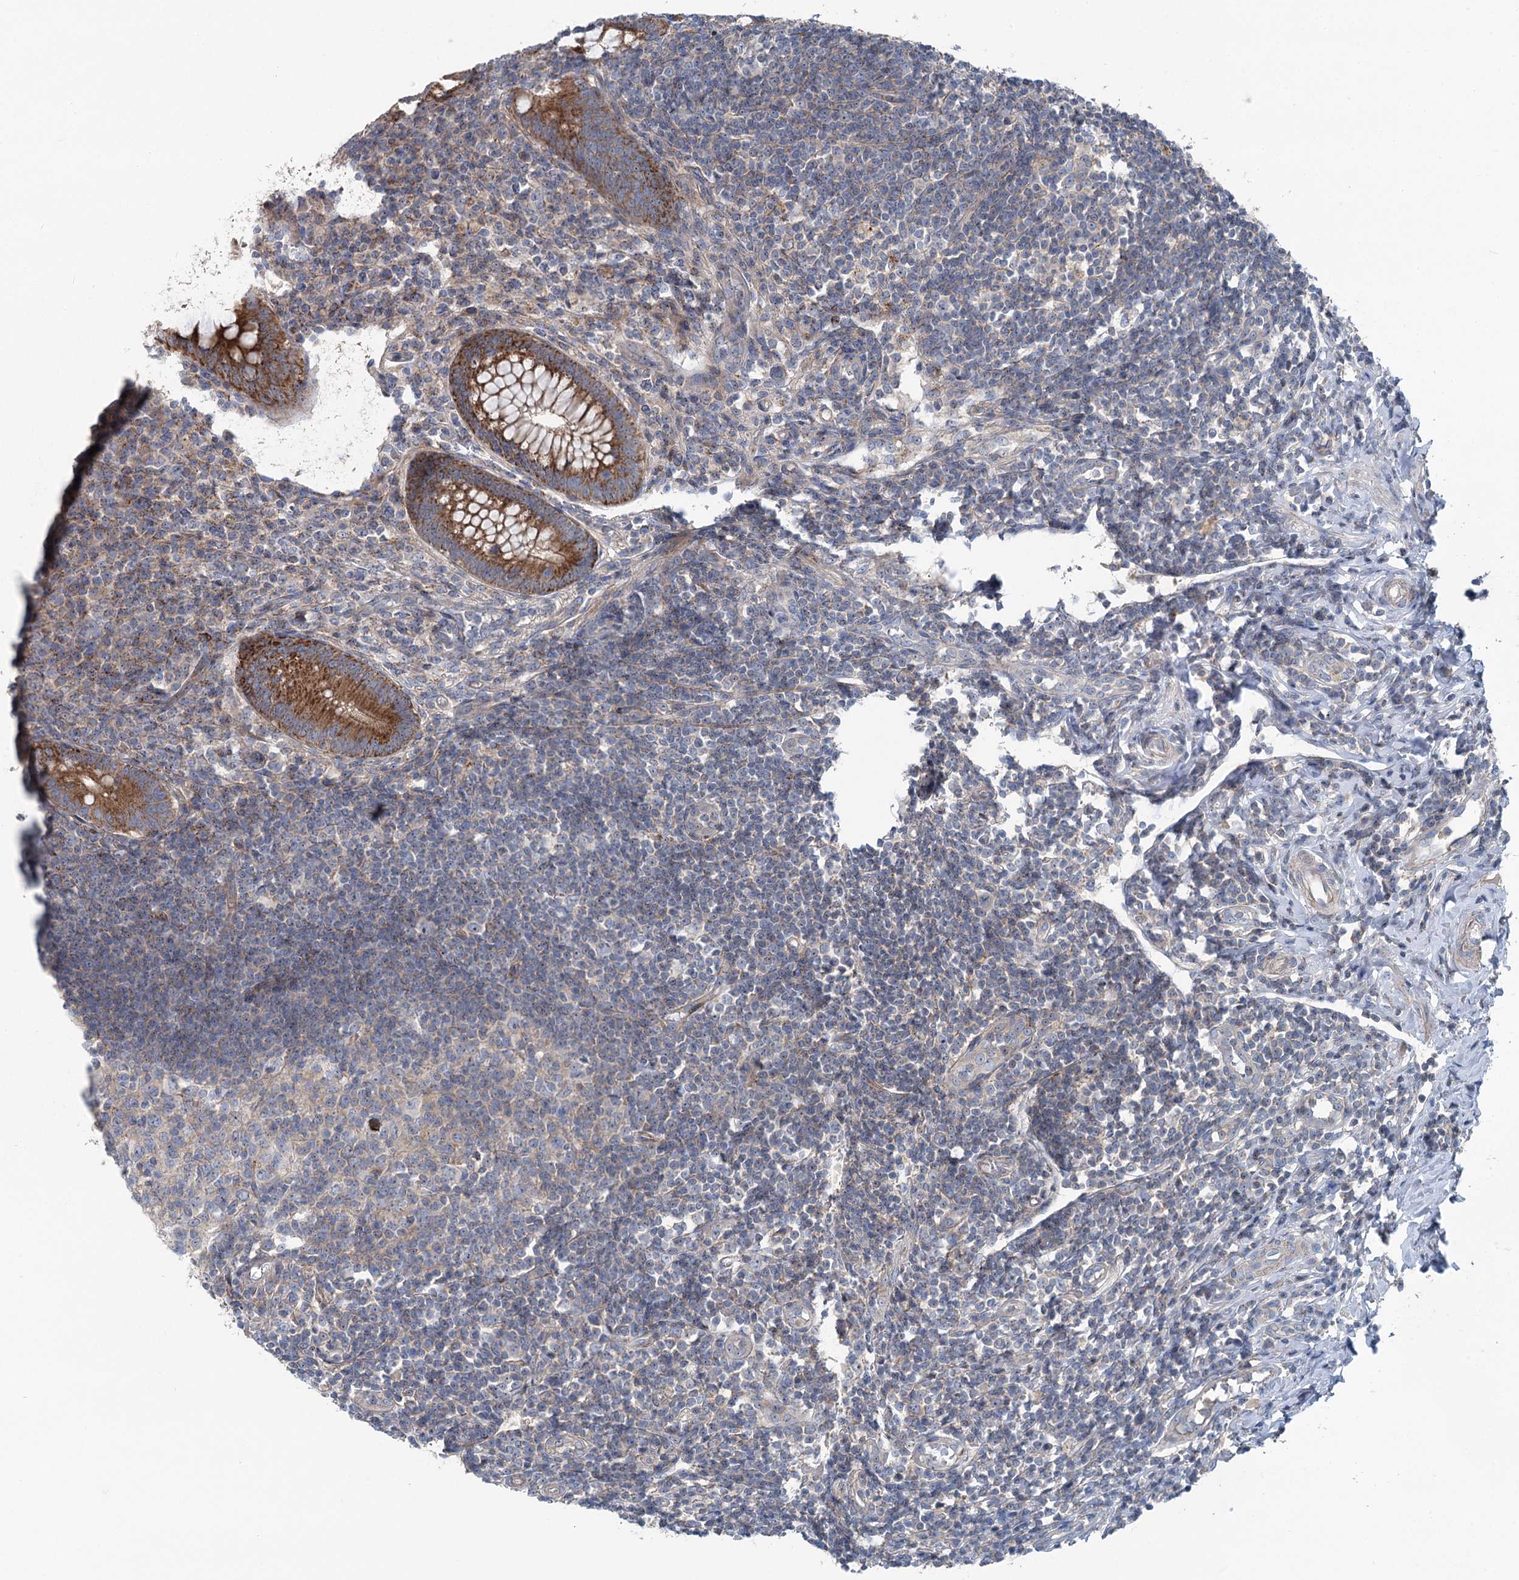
{"staining": {"intensity": "strong", "quantity": ">75%", "location": "cytoplasmic/membranous"}, "tissue": "appendix", "cell_type": "Glandular cells", "image_type": "normal", "snomed": [{"axis": "morphology", "description": "Normal tissue, NOS"}, {"axis": "topography", "description": "Appendix"}], "caption": "Immunohistochemical staining of unremarkable appendix demonstrates >75% levels of strong cytoplasmic/membranous protein positivity in about >75% of glandular cells.", "gene": "MARK2", "patient": {"sex": "female", "age": 33}}